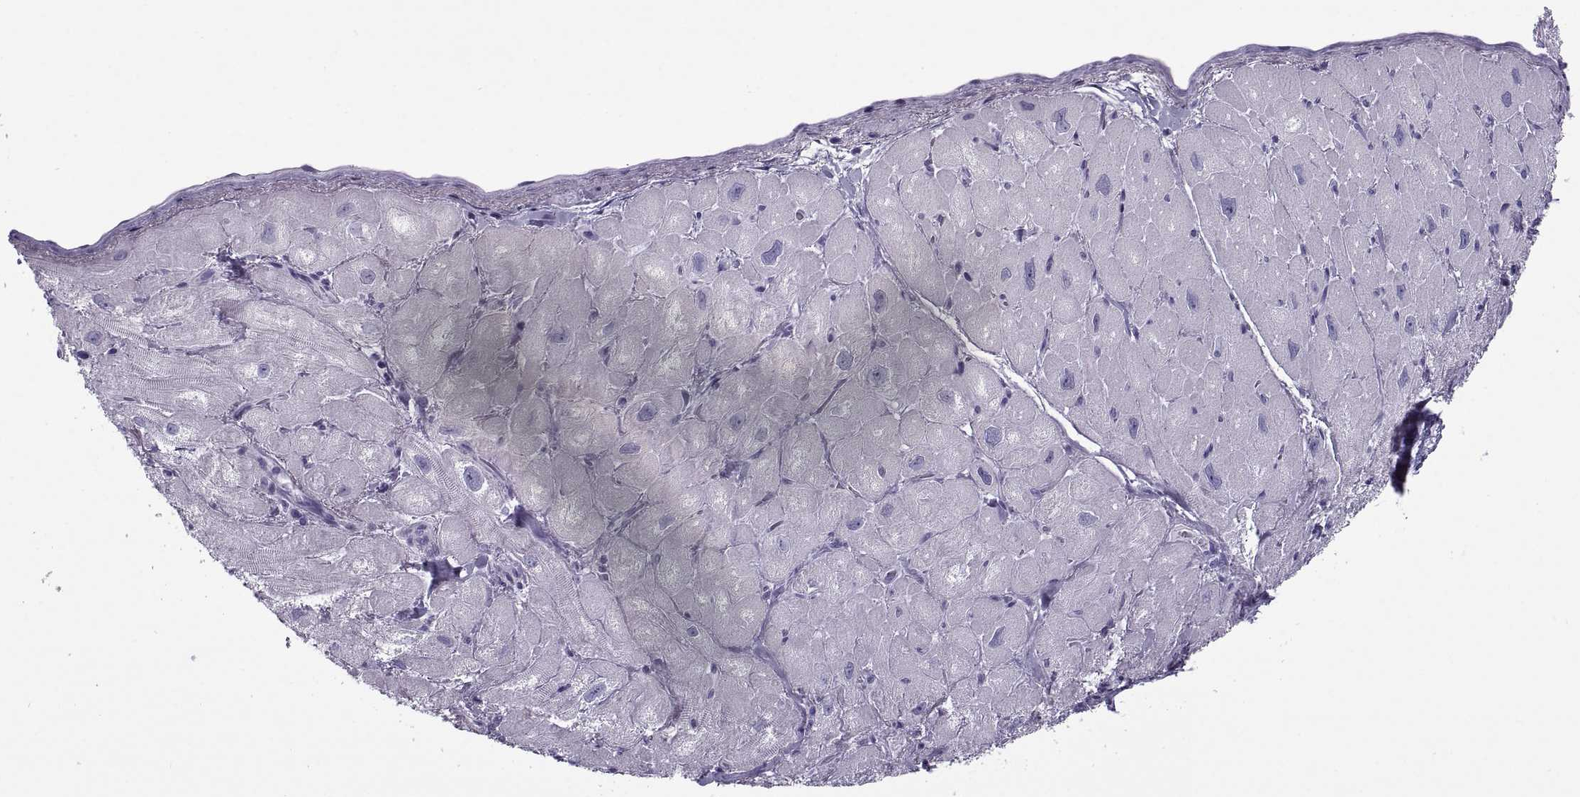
{"staining": {"intensity": "negative", "quantity": "none", "location": "none"}, "tissue": "heart muscle", "cell_type": "Cardiomyocytes", "image_type": "normal", "snomed": [{"axis": "morphology", "description": "Normal tissue, NOS"}, {"axis": "topography", "description": "Heart"}], "caption": "Immunohistochemistry histopathology image of benign heart muscle: human heart muscle stained with DAB (3,3'-diaminobenzidine) demonstrates no significant protein positivity in cardiomyocytes.", "gene": "RLBP1", "patient": {"sex": "male", "age": 60}}